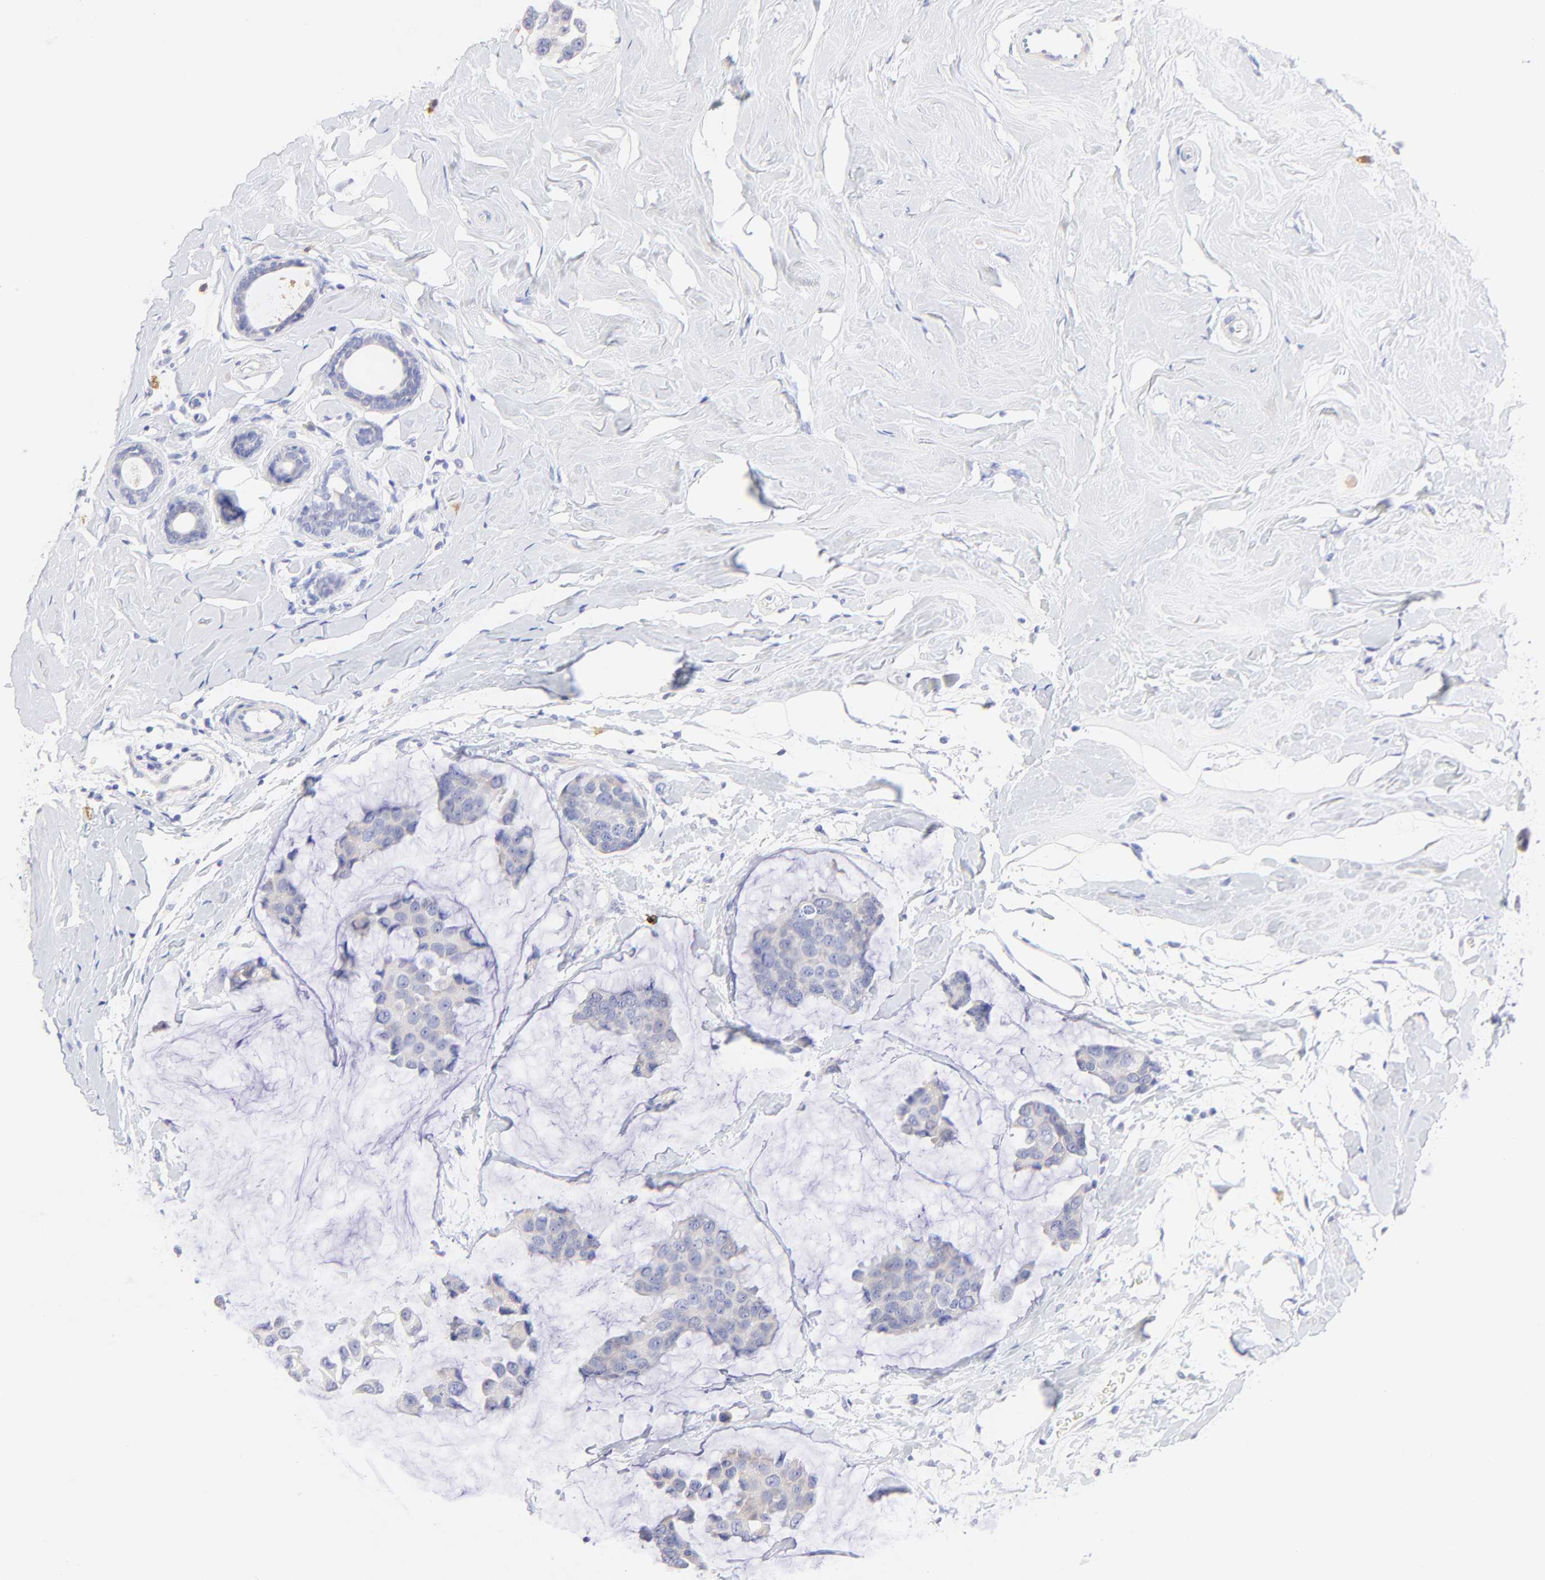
{"staining": {"intensity": "weak", "quantity": "<25%", "location": "cytoplasmic/membranous"}, "tissue": "breast cancer", "cell_type": "Tumor cells", "image_type": "cancer", "snomed": [{"axis": "morphology", "description": "Normal tissue, NOS"}, {"axis": "morphology", "description": "Duct carcinoma"}, {"axis": "topography", "description": "Breast"}], "caption": "Tumor cells show no significant protein expression in breast cancer (infiltrating ductal carcinoma). Brightfield microscopy of immunohistochemistry (IHC) stained with DAB (3,3'-diaminobenzidine) (brown) and hematoxylin (blue), captured at high magnification.", "gene": "EBP", "patient": {"sex": "female", "age": 50}}